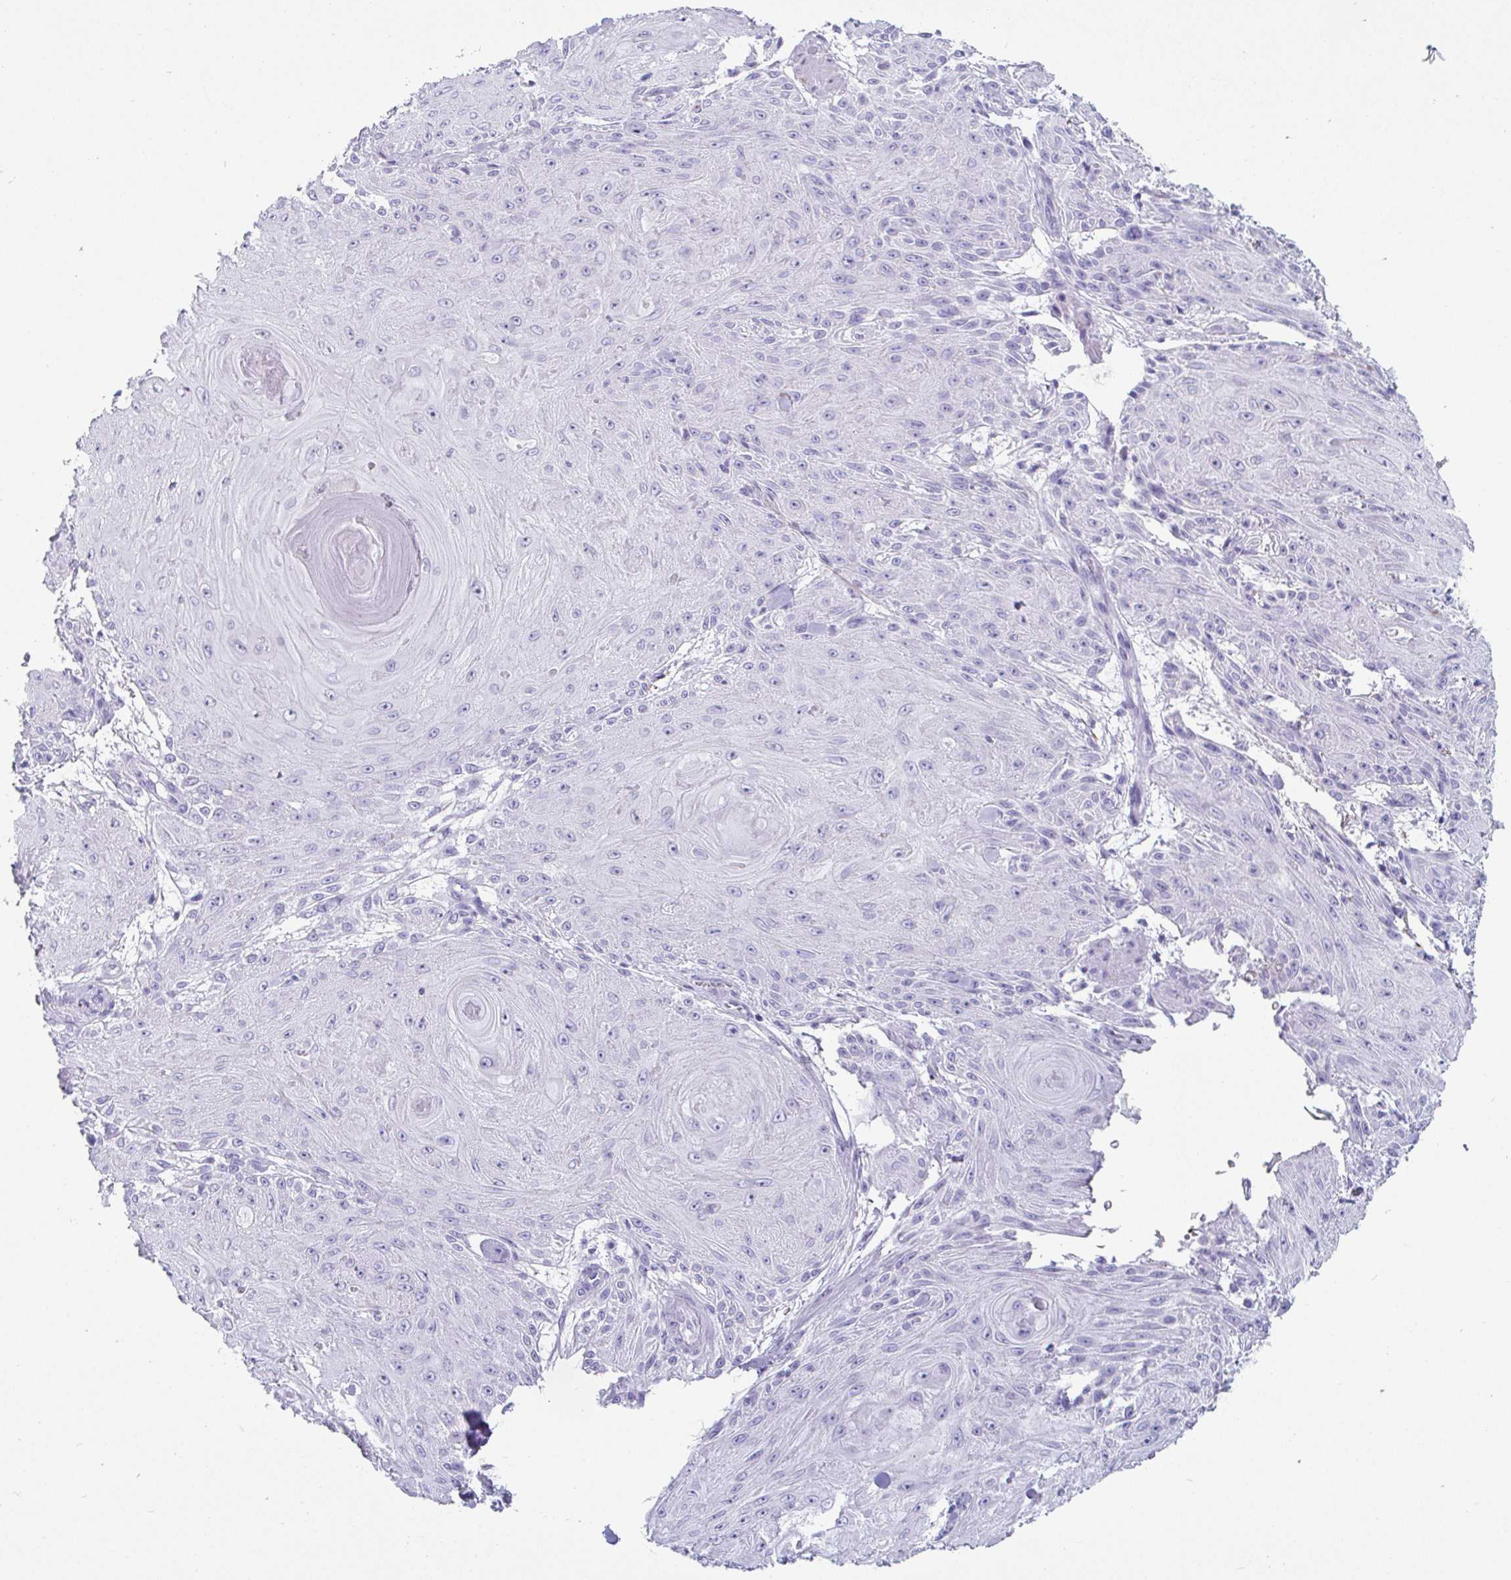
{"staining": {"intensity": "negative", "quantity": "none", "location": "none"}, "tissue": "skin cancer", "cell_type": "Tumor cells", "image_type": "cancer", "snomed": [{"axis": "morphology", "description": "Squamous cell carcinoma, NOS"}, {"axis": "topography", "description": "Skin"}], "caption": "The image shows no staining of tumor cells in squamous cell carcinoma (skin).", "gene": "CREG2", "patient": {"sex": "male", "age": 88}}